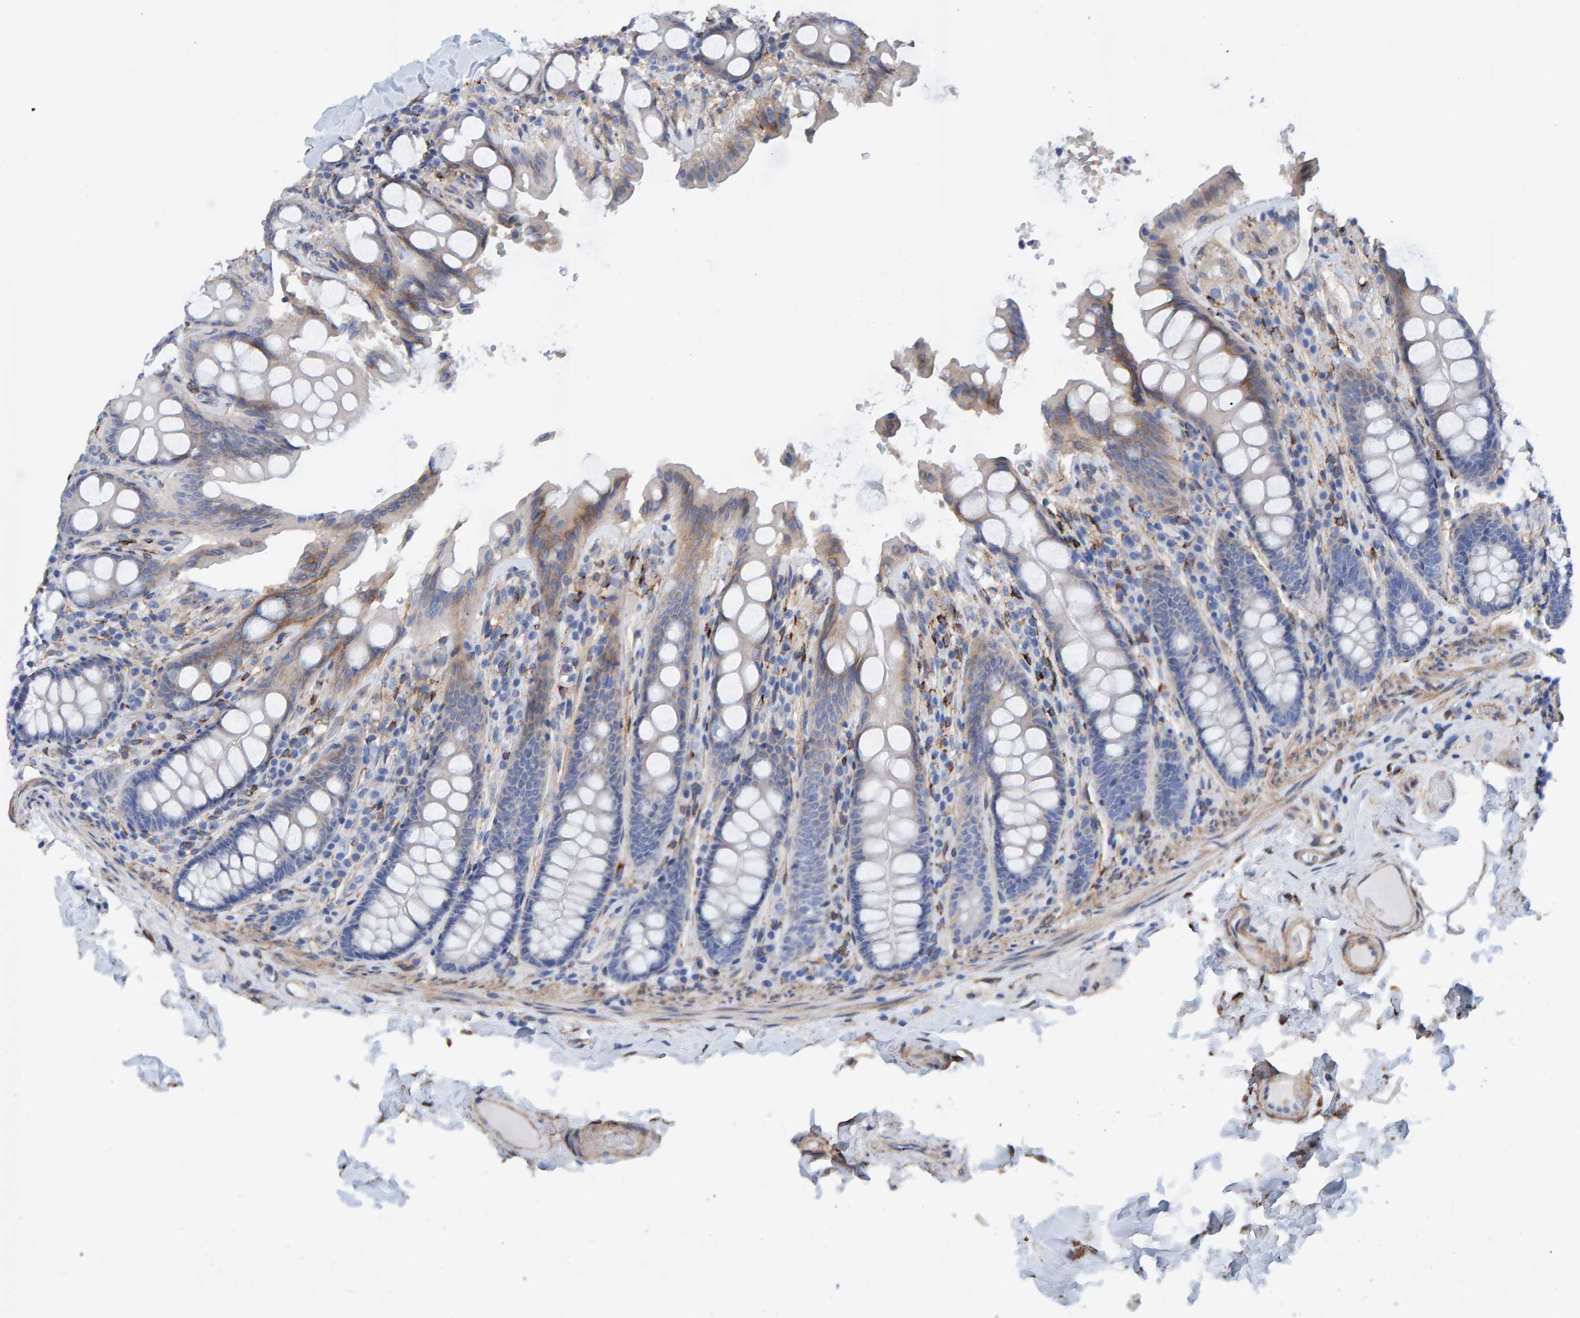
{"staining": {"intensity": "weak", "quantity": ">75%", "location": "cytoplasmic/membranous"}, "tissue": "colon", "cell_type": "Endothelial cells", "image_type": "normal", "snomed": [{"axis": "morphology", "description": "Normal tissue, NOS"}, {"axis": "topography", "description": "Colon"}, {"axis": "topography", "description": "Peripheral nerve tissue"}], "caption": "Immunohistochemical staining of unremarkable human colon displays >75% levels of weak cytoplasmic/membranous protein staining in approximately >75% of endothelial cells. The staining is performed using DAB (3,3'-diaminobenzidine) brown chromogen to label protein expression. The nuclei are counter-stained blue using hematoxylin.", "gene": "LRP1", "patient": {"sex": "female", "age": 61}}